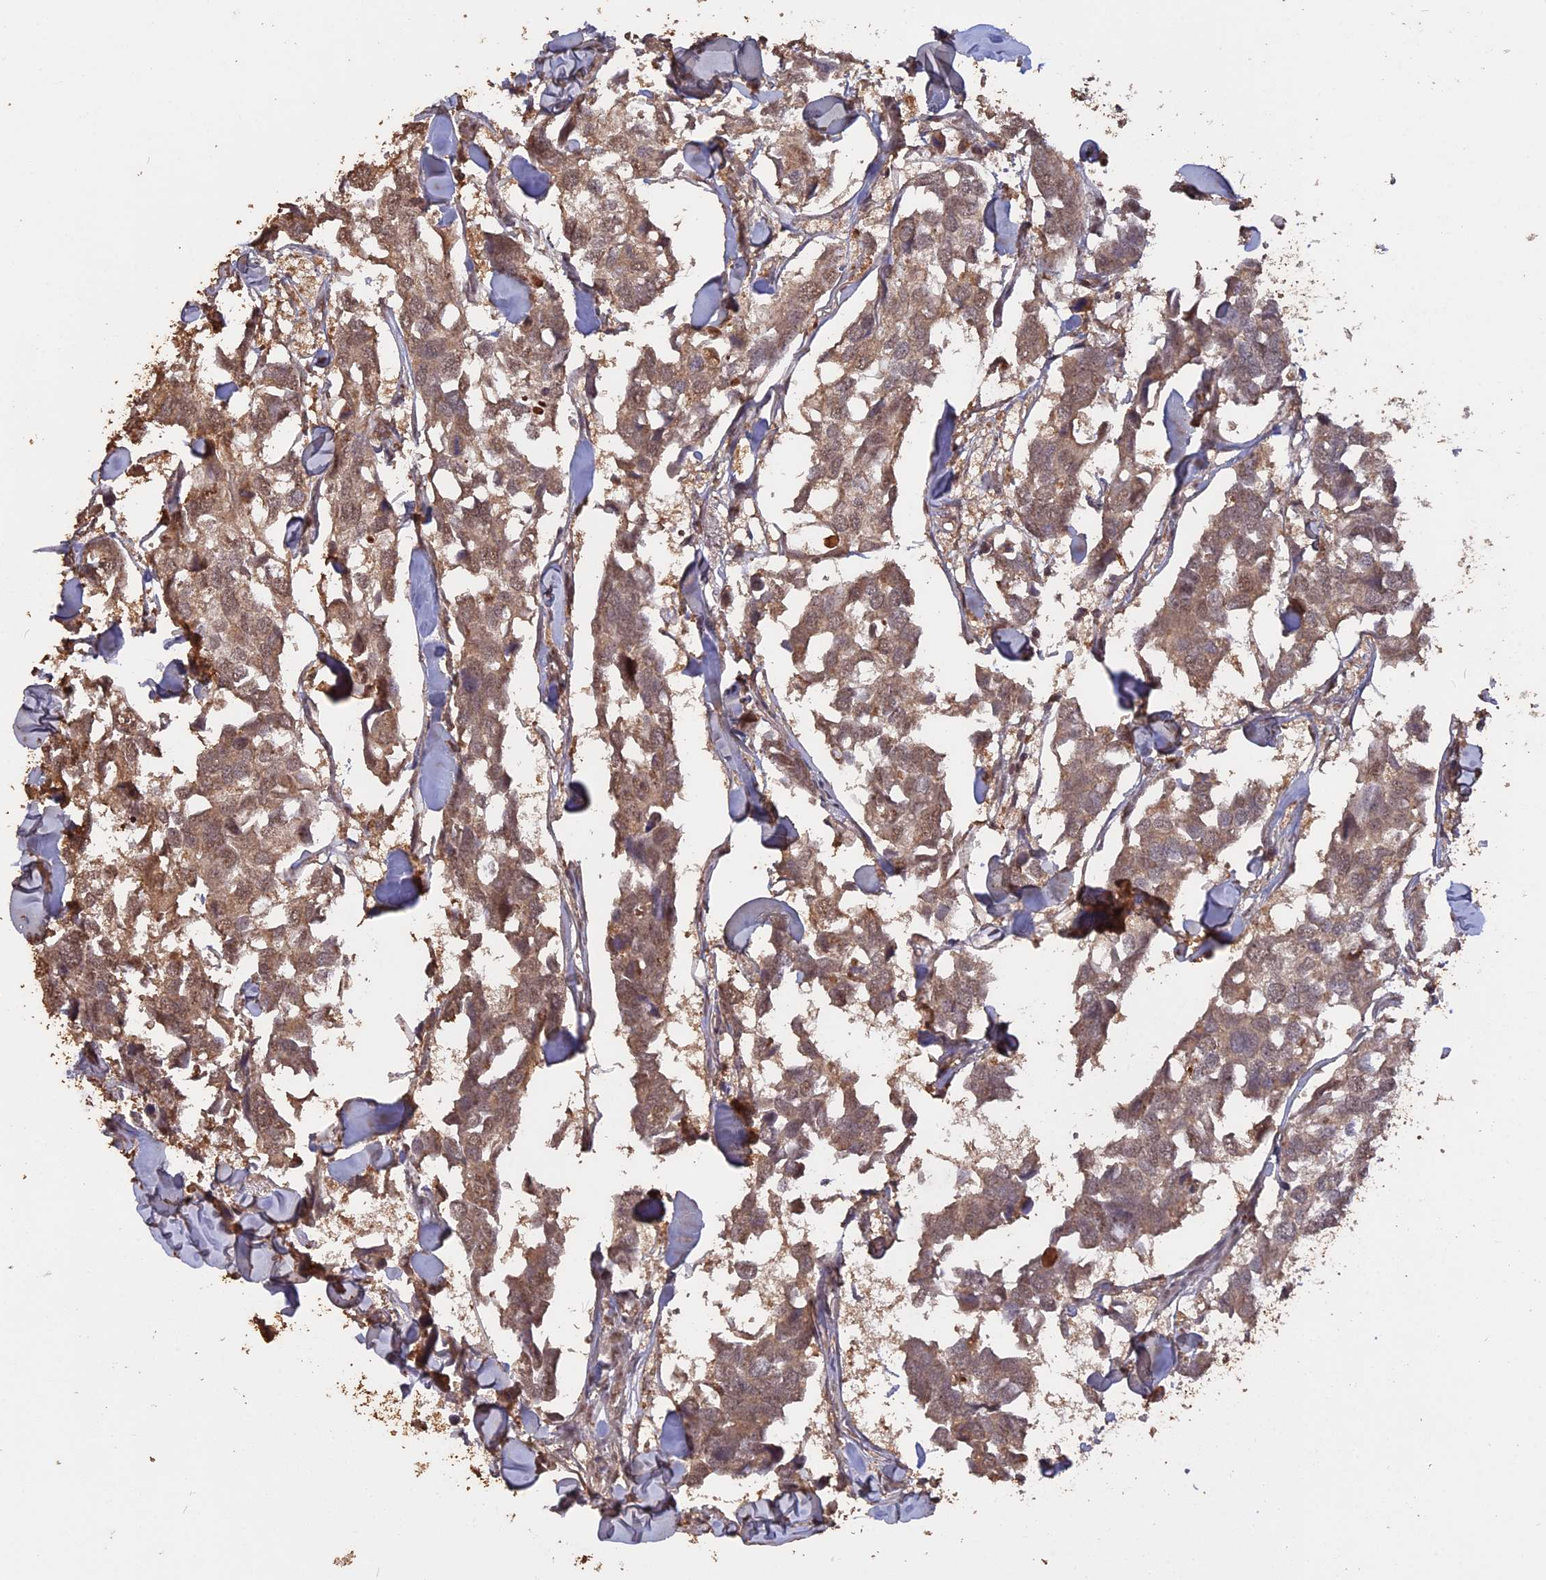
{"staining": {"intensity": "weak", "quantity": ">75%", "location": "cytoplasmic/membranous,nuclear"}, "tissue": "breast cancer", "cell_type": "Tumor cells", "image_type": "cancer", "snomed": [{"axis": "morphology", "description": "Duct carcinoma"}, {"axis": "topography", "description": "Breast"}], "caption": "Human breast cancer (intraductal carcinoma) stained with a brown dye demonstrates weak cytoplasmic/membranous and nuclear positive staining in approximately >75% of tumor cells.", "gene": "PSMC6", "patient": {"sex": "female", "age": 83}}